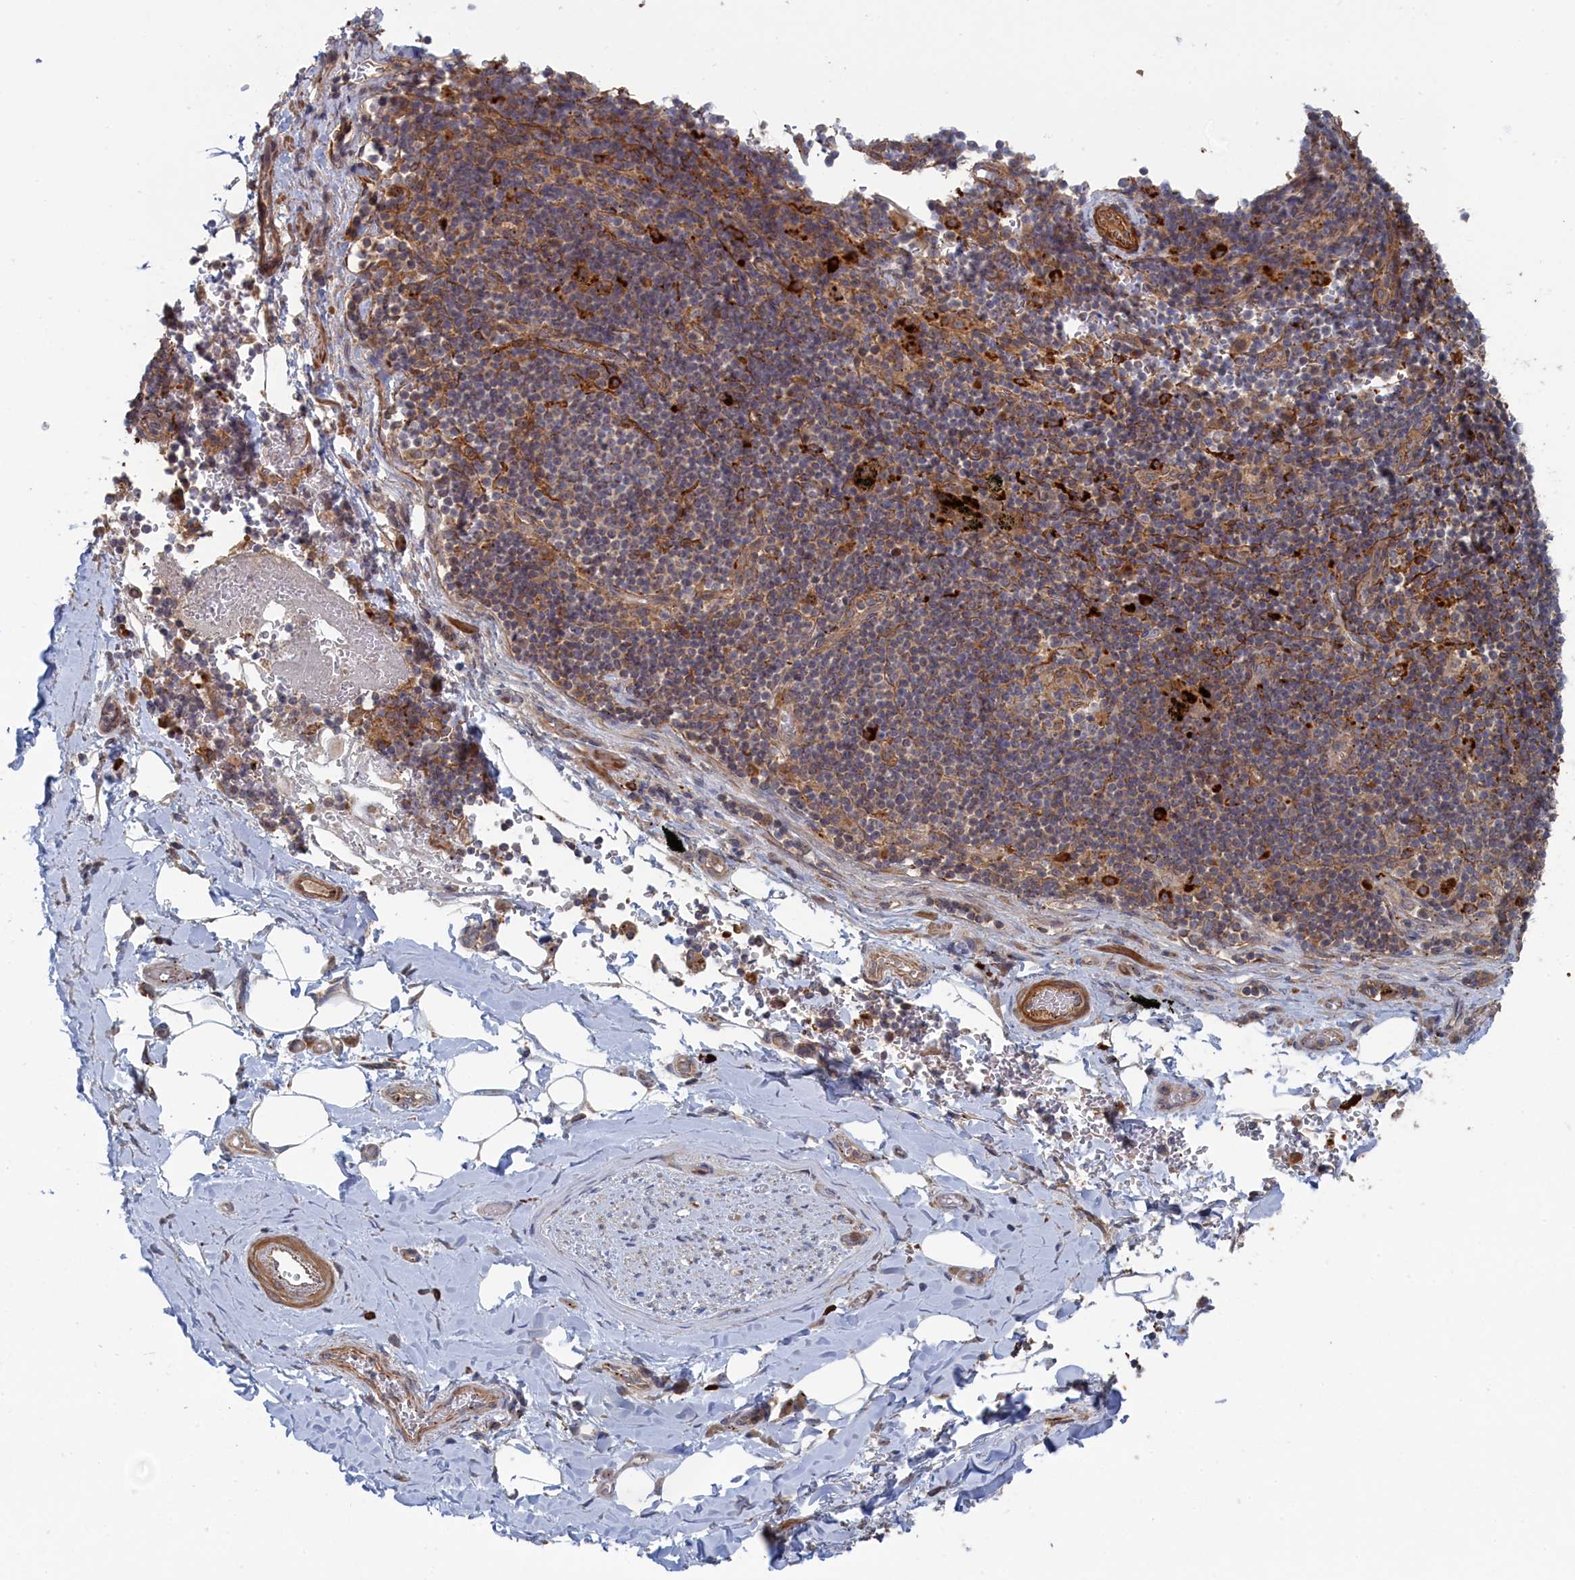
{"staining": {"intensity": "negative", "quantity": "none", "location": "none"}, "tissue": "adipose tissue", "cell_type": "Adipocytes", "image_type": "normal", "snomed": [{"axis": "morphology", "description": "Normal tissue, NOS"}, {"axis": "topography", "description": "Lymph node"}, {"axis": "topography", "description": "Cartilage tissue"}, {"axis": "topography", "description": "Bronchus"}], "caption": "Immunohistochemistry of unremarkable human adipose tissue demonstrates no positivity in adipocytes.", "gene": "FILIP1L", "patient": {"sex": "male", "age": 63}}